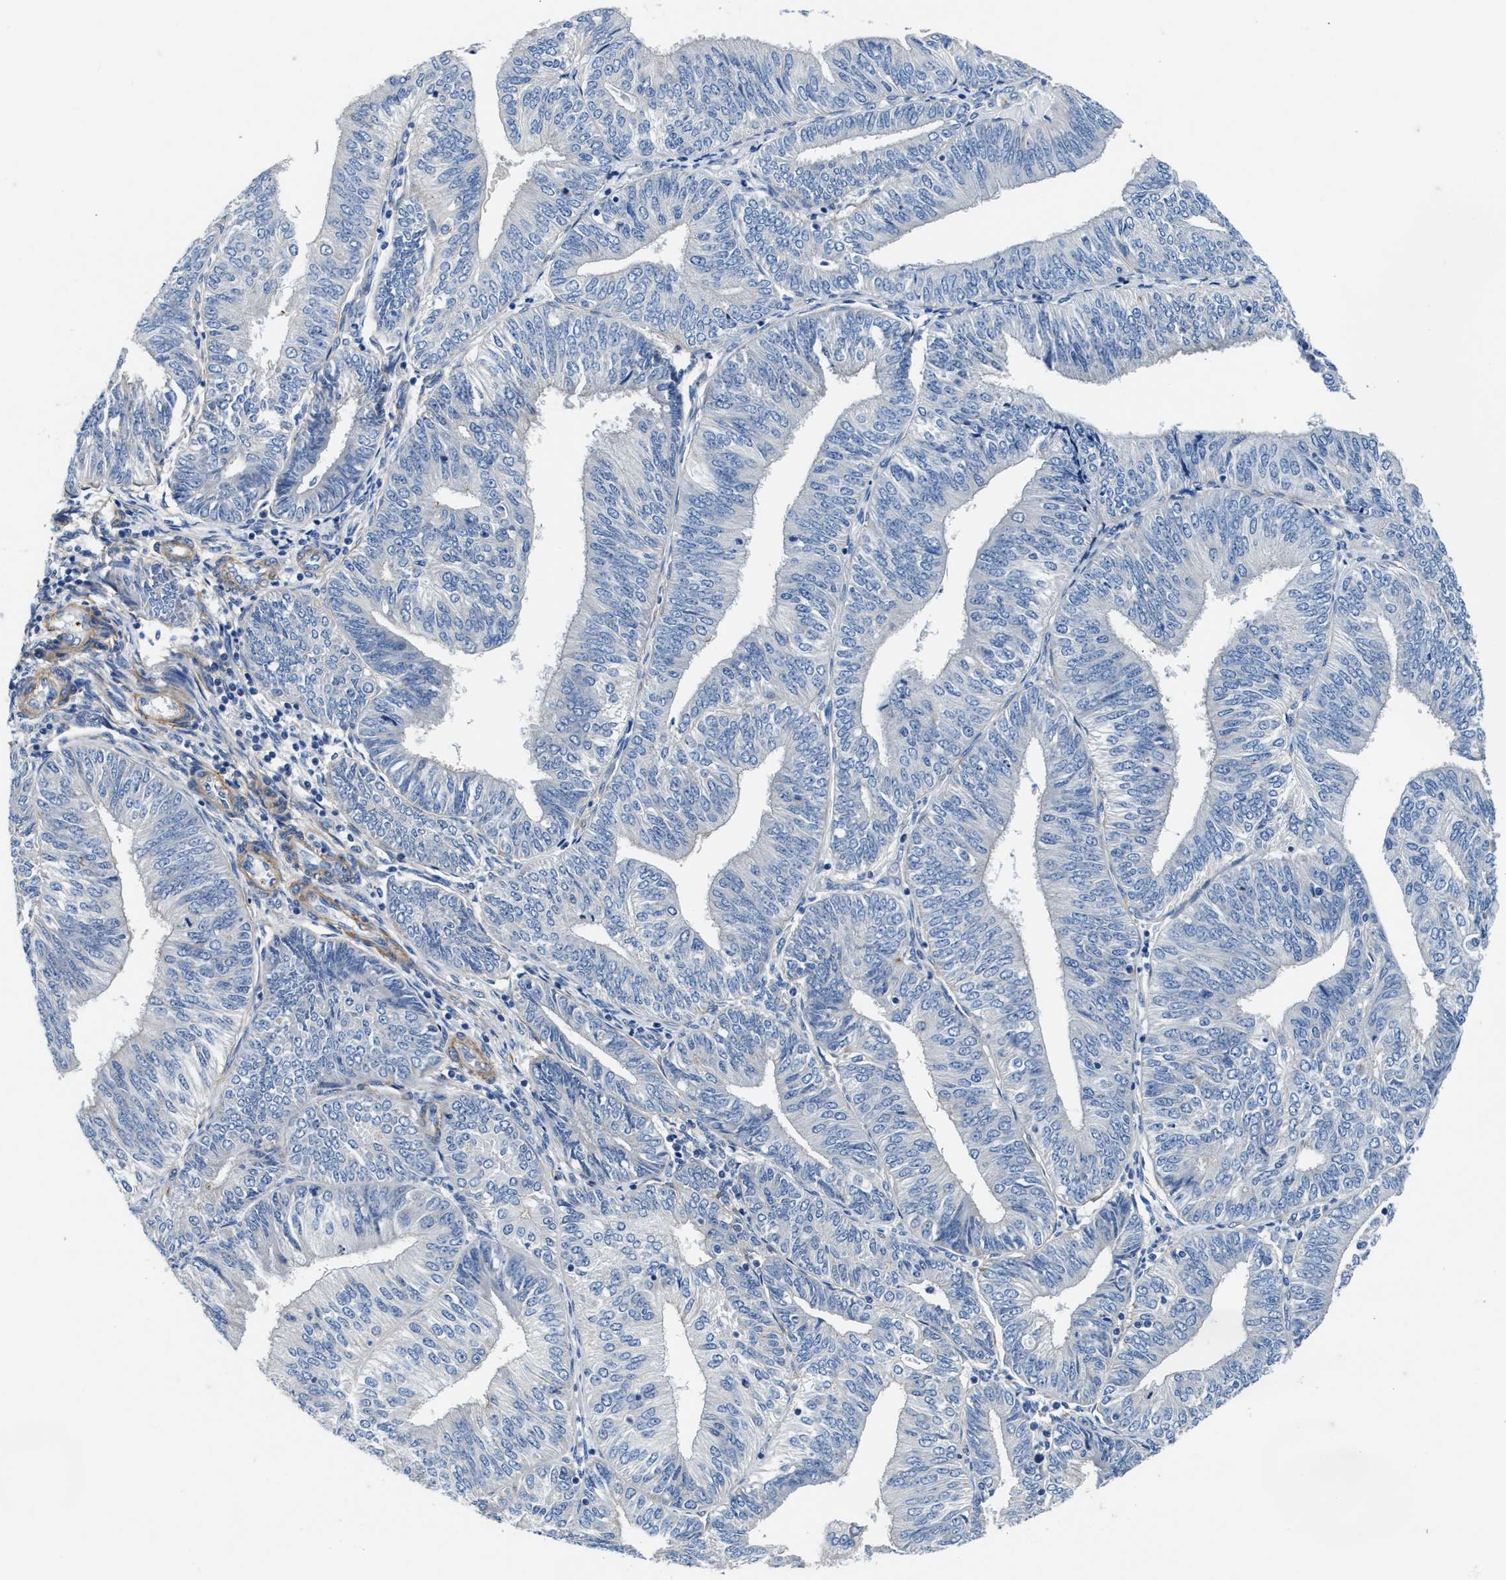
{"staining": {"intensity": "negative", "quantity": "none", "location": "none"}, "tissue": "endometrial cancer", "cell_type": "Tumor cells", "image_type": "cancer", "snomed": [{"axis": "morphology", "description": "Adenocarcinoma, NOS"}, {"axis": "topography", "description": "Endometrium"}], "caption": "This is a micrograph of IHC staining of adenocarcinoma (endometrial), which shows no staining in tumor cells.", "gene": "PARG", "patient": {"sex": "female", "age": 58}}